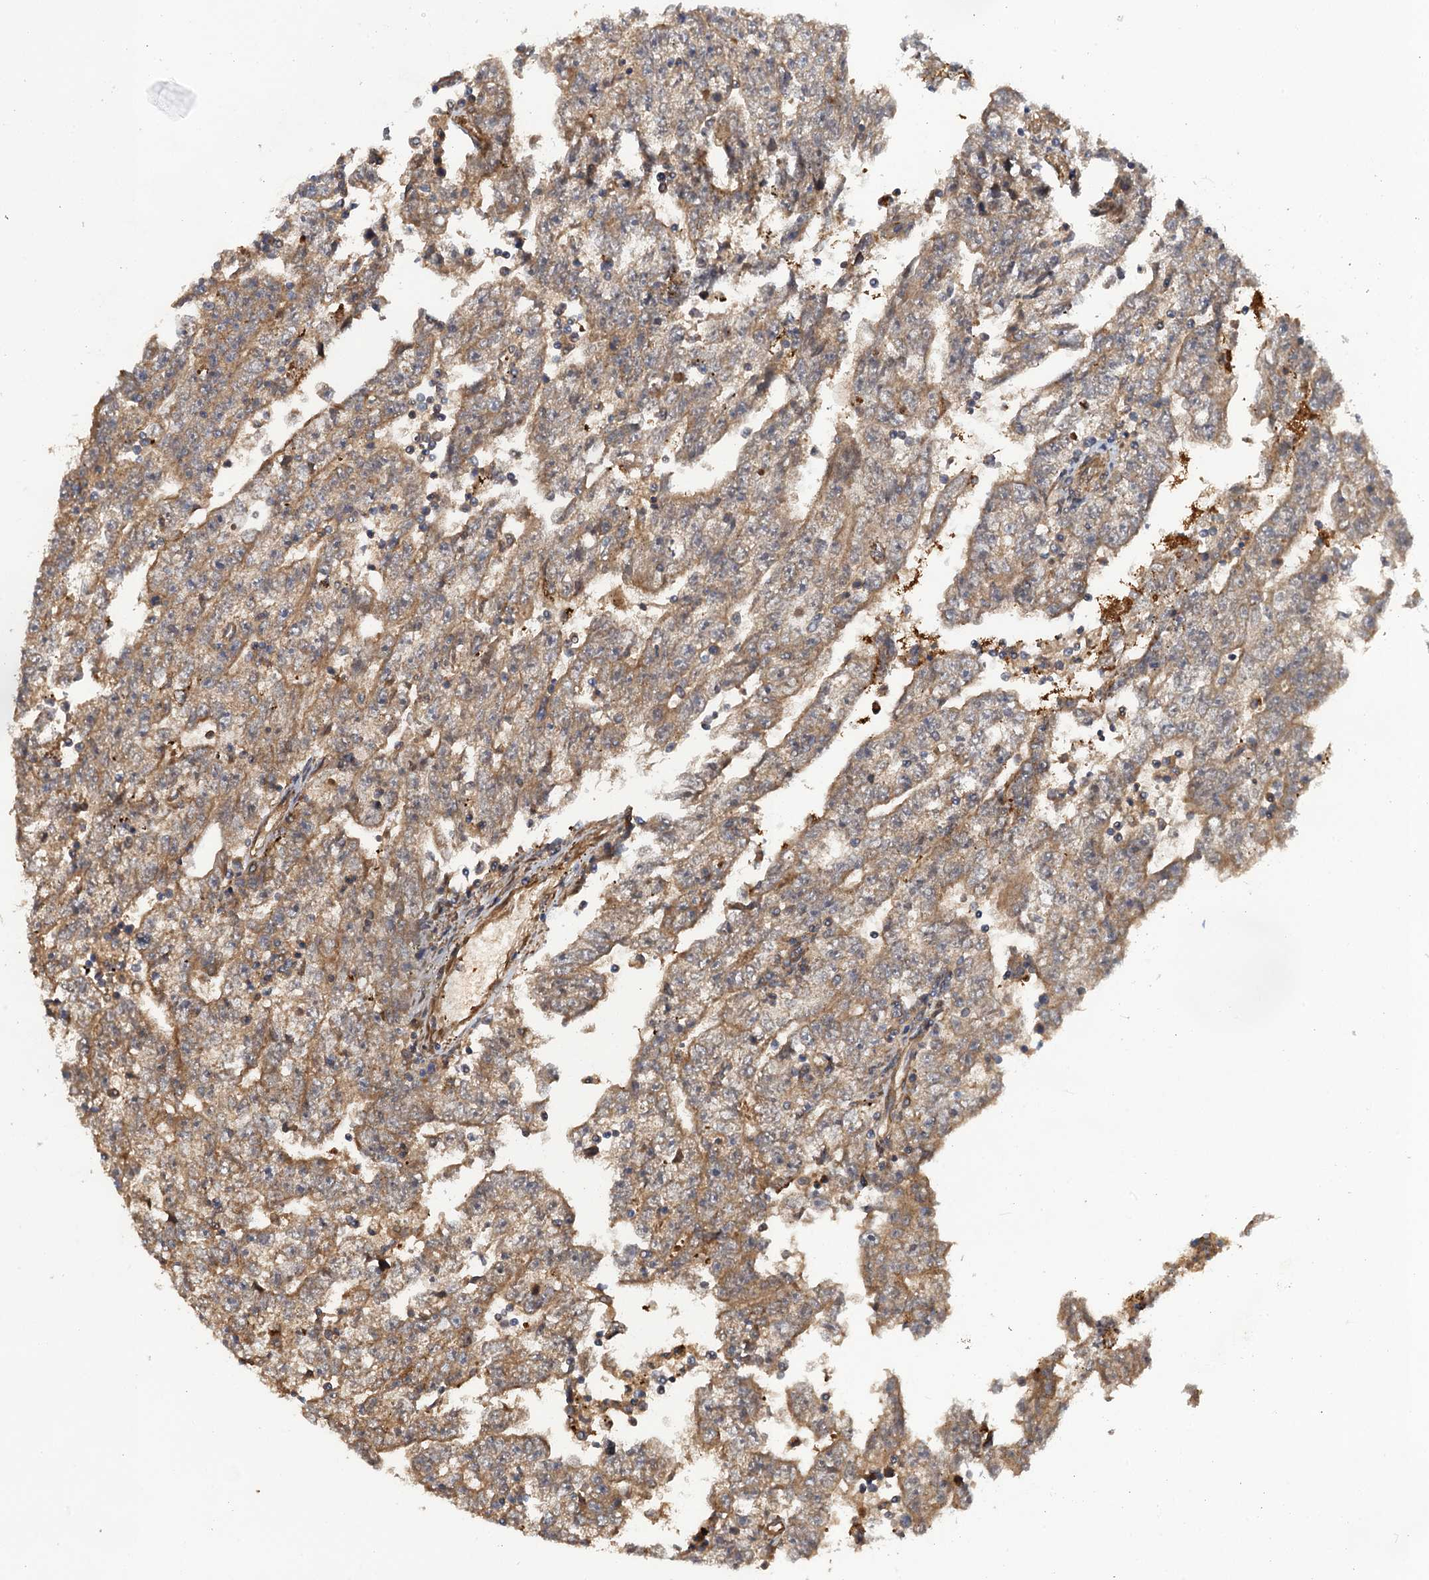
{"staining": {"intensity": "weak", "quantity": "25%-75%", "location": "cytoplasmic/membranous"}, "tissue": "testis cancer", "cell_type": "Tumor cells", "image_type": "cancer", "snomed": [{"axis": "morphology", "description": "Carcinoma, Embryonal, NOS"}, {"axis": "topography", "description": "Testis"}], "caption": "A histopathology image showing weak cytoplasmic/membranous positivity in about 25%-75% of tumor cells in testis cancer, as visualized by brown immunohistochemical staining.", "gene": "GCSH", "patient": {"sex": "male", "age": 25}}